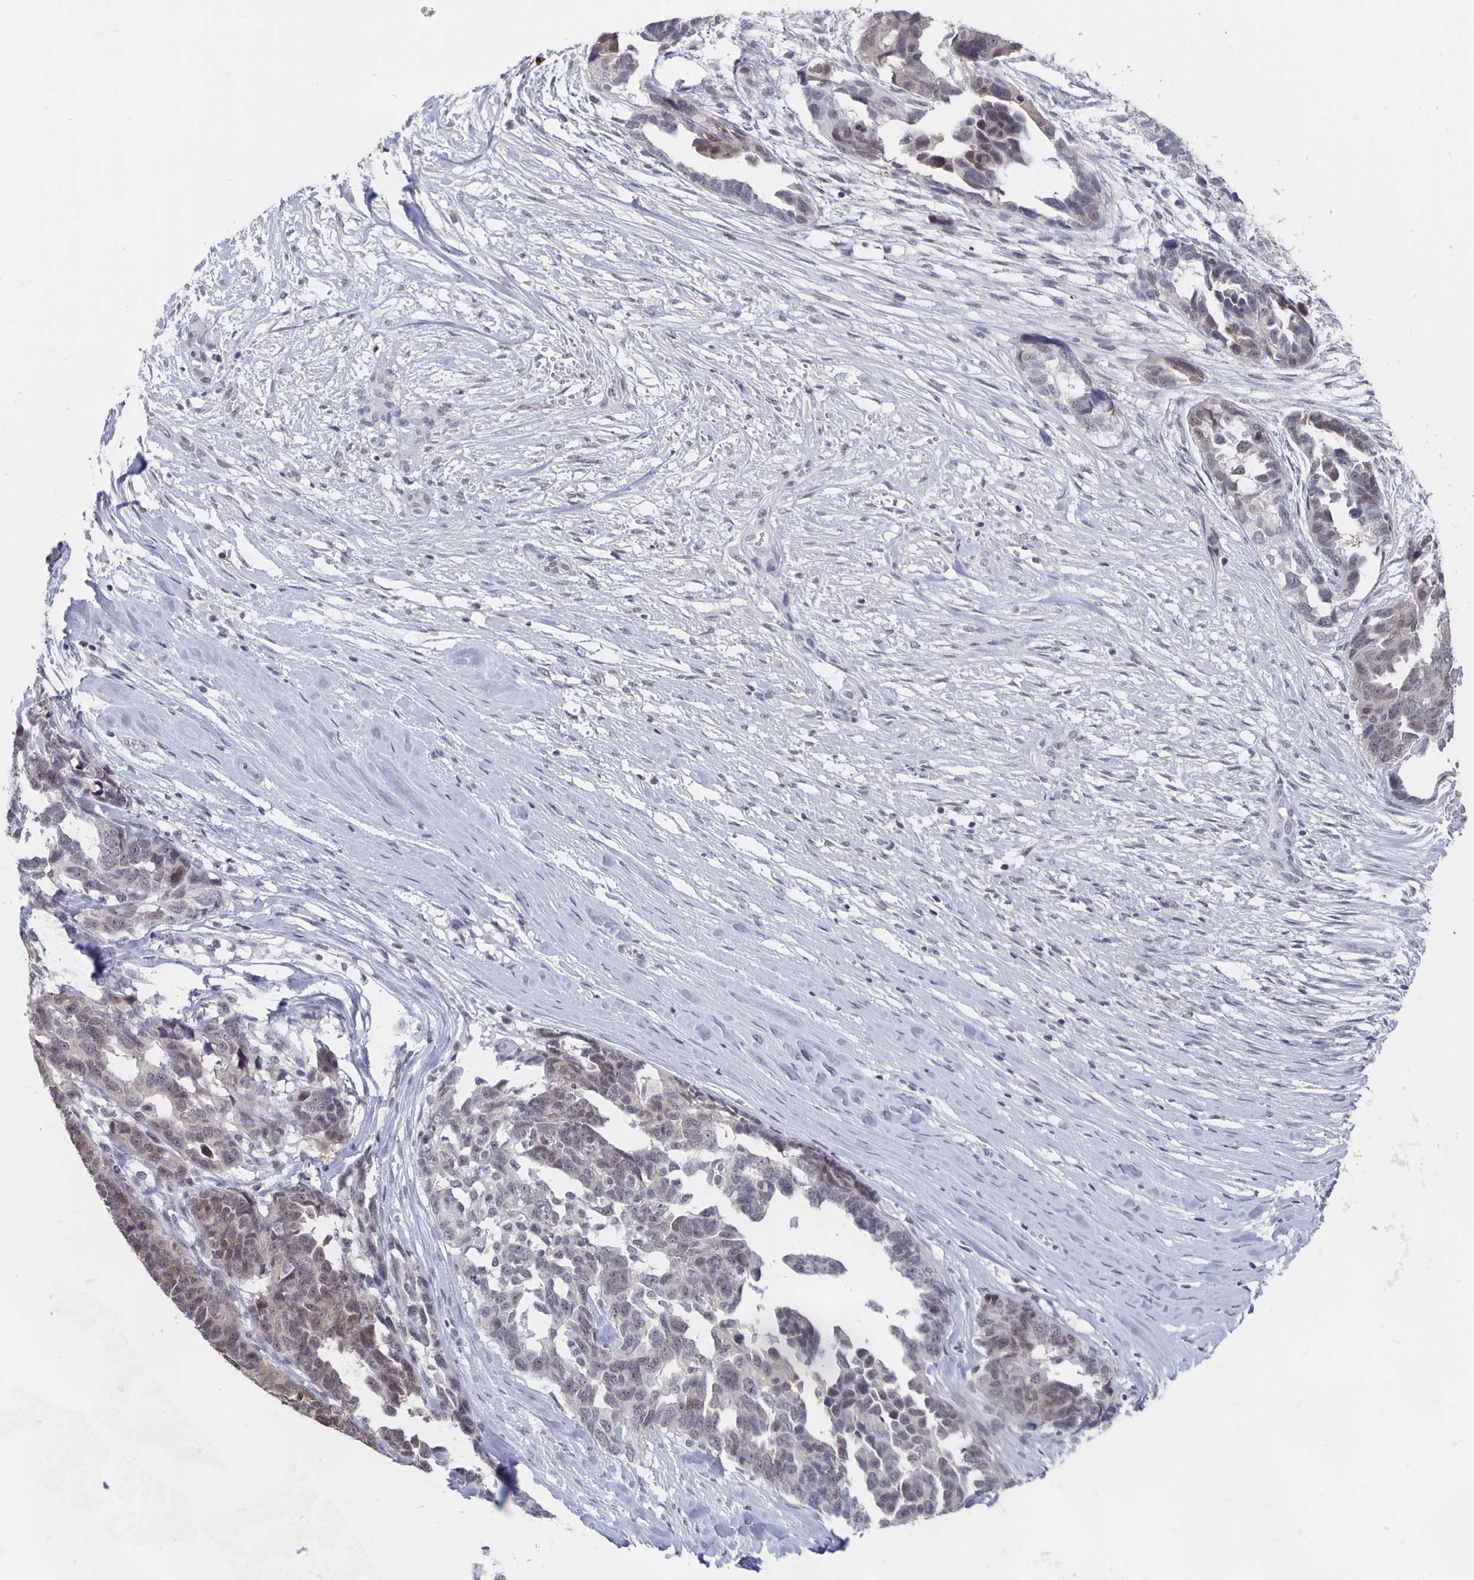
{"staining": {"intensity": "weak", "quantity": "25%-75%", "location": "nuclear"}, "tissue": "ovarian cancer", "cell_type": "Tumor cells", "image_type": "cancer", "snomed": [{"axis": "morphology", "description": "Cystadenocarcinoma, serous, NOS"}, {"axis": "topography", "description": "Ovary"}], "caption": "Ovarian cancer stained with a brown dye demonstrates weak nuclear positive positivity in approximately 25%-75% of tumor cells.", "gene": "ZNF691", "patient": {"sex": "female", "age": 69}}